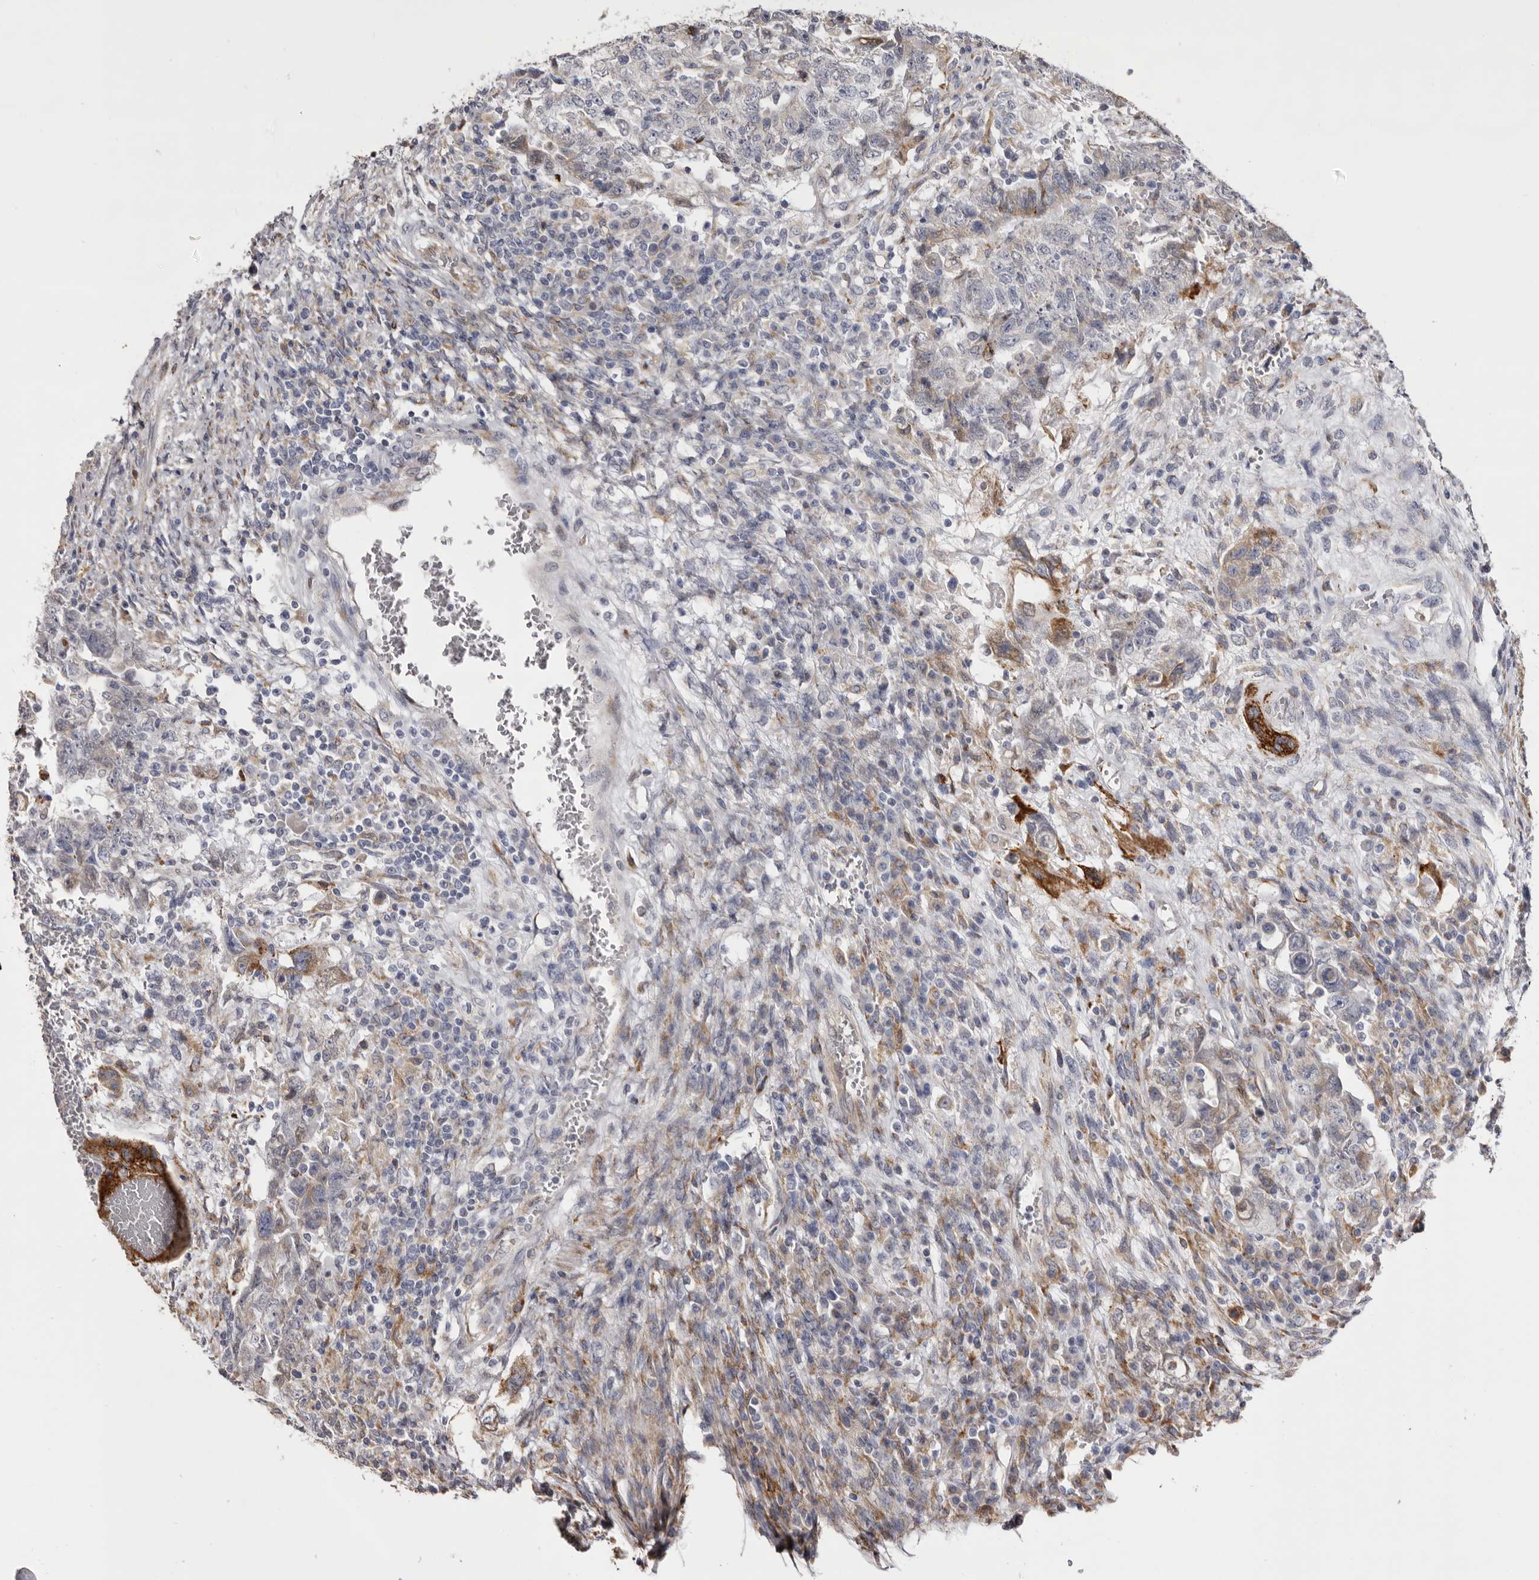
{"staining": {"intensity": "strong", "quantity": "<25%", "location": "cytoplasmic/membranous"}, "tissue": "testis cancer", "cell_type": "Tumor cells", "image_type": "cancer", "snomed": [{"axis": "morphology", "description": "Carcinoma, Embryonal, NOS"}, {"axis": "topography", "description": "Testis"}], "caption": "Testis embryonal carcinoma stained for a protein shows strong cytoplasmic/membranous positivity in tumor cells.", "gene": "PIGX", "patient": {"sex": "male", "age": 26}}